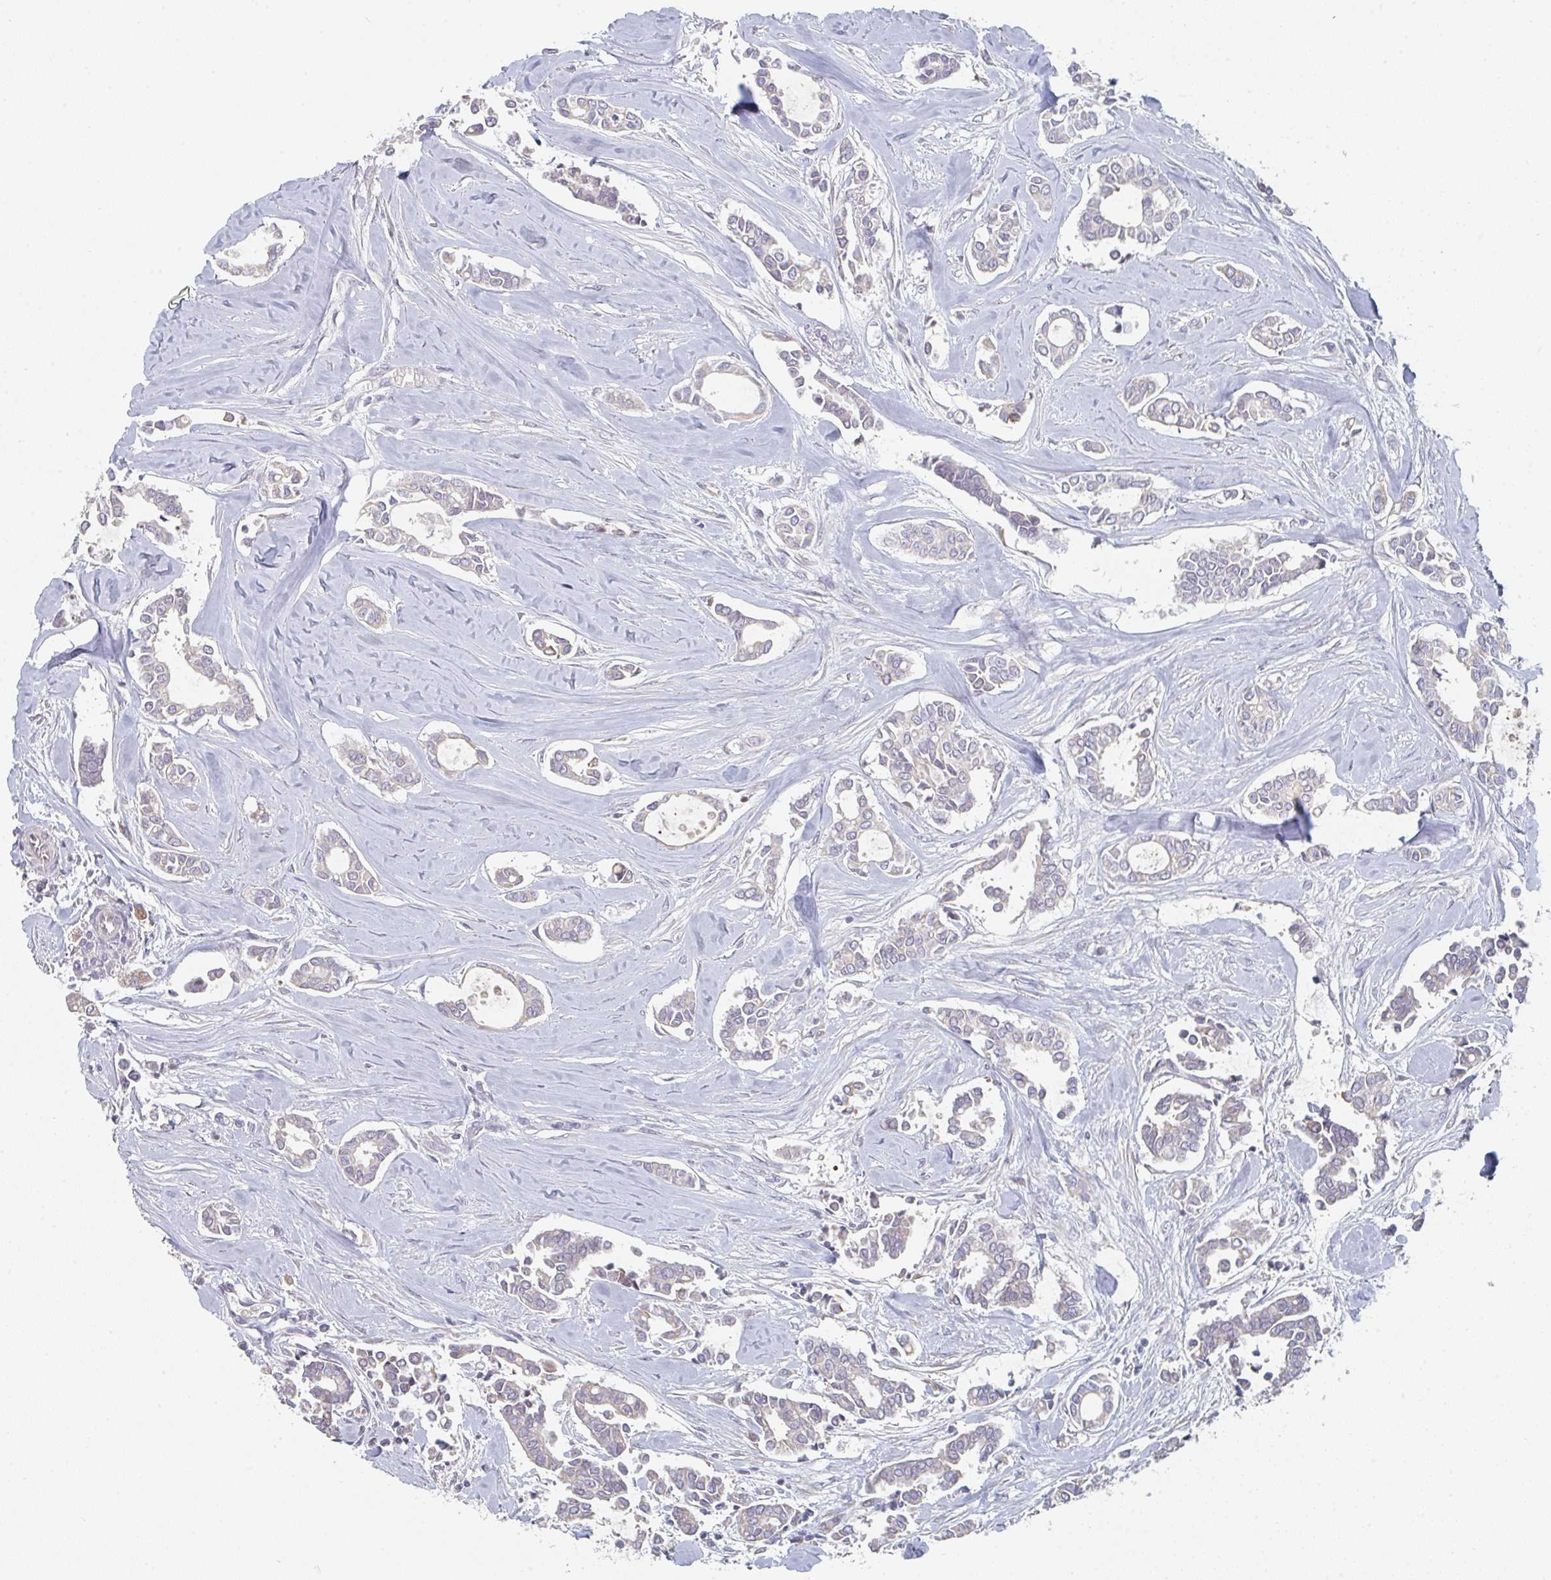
{"staining": {"intensity": "negative", "quantity": "none", "location": "none"}, "tissue": "breast cancer", "cell_type": "Tumor cells", "image_type": "cancer", "snomed": [{"axis": "morphology", "description": "Duct carcinoma"}, {"axis": "topography", "description": "Breast"}], "caption": "Human breast cancer (intraductal carcinoma) stained for a protein using immunohistochemistry demonstrates no expression in tumor cells.", "gene": "ELOVL1", "patient": {"sex": "female", "age": 84}}